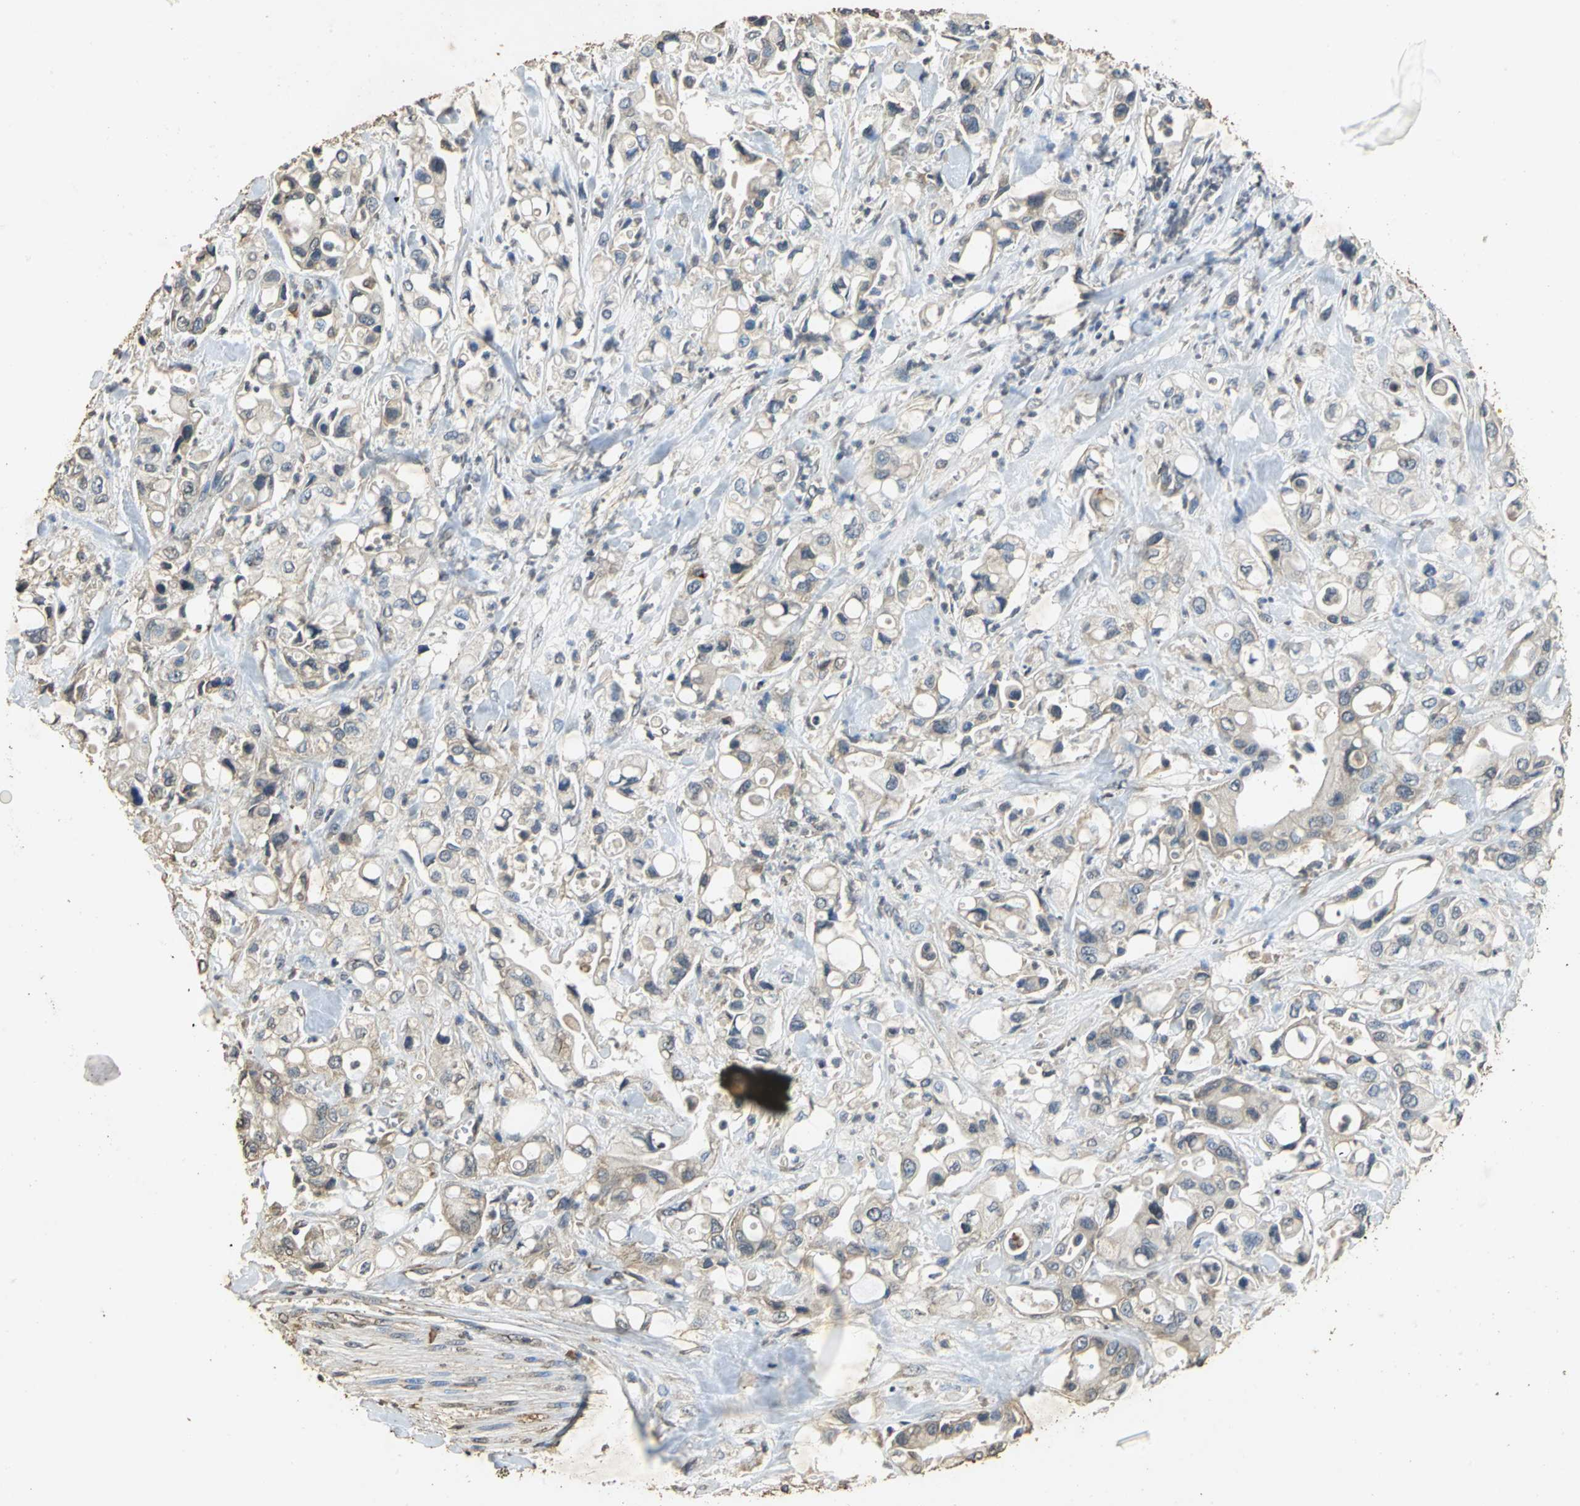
{"staining": {"intensity": "weak", "quantity": "25%-75%", "location": "cytoplasmic/membranous"}, "tissue": "pancreatic cancer", "cell_type": "Tumor cells", "image_type": "cancer", "snomed": [{"axis": "morphology", "description": "Adenocarcinoma, NOS"}, {"axis": "topography", "description": "Pancreas"}], "caption": "Immunohistochemistry of human pancreatic cancer (adenocarcinoma) demonstrates low levels of weak cytoplasmic/membranous staining in about 25%-75% of tumor cells.", "gene": "ACSL4", "patient": {"sex": "male", "age": 70}}